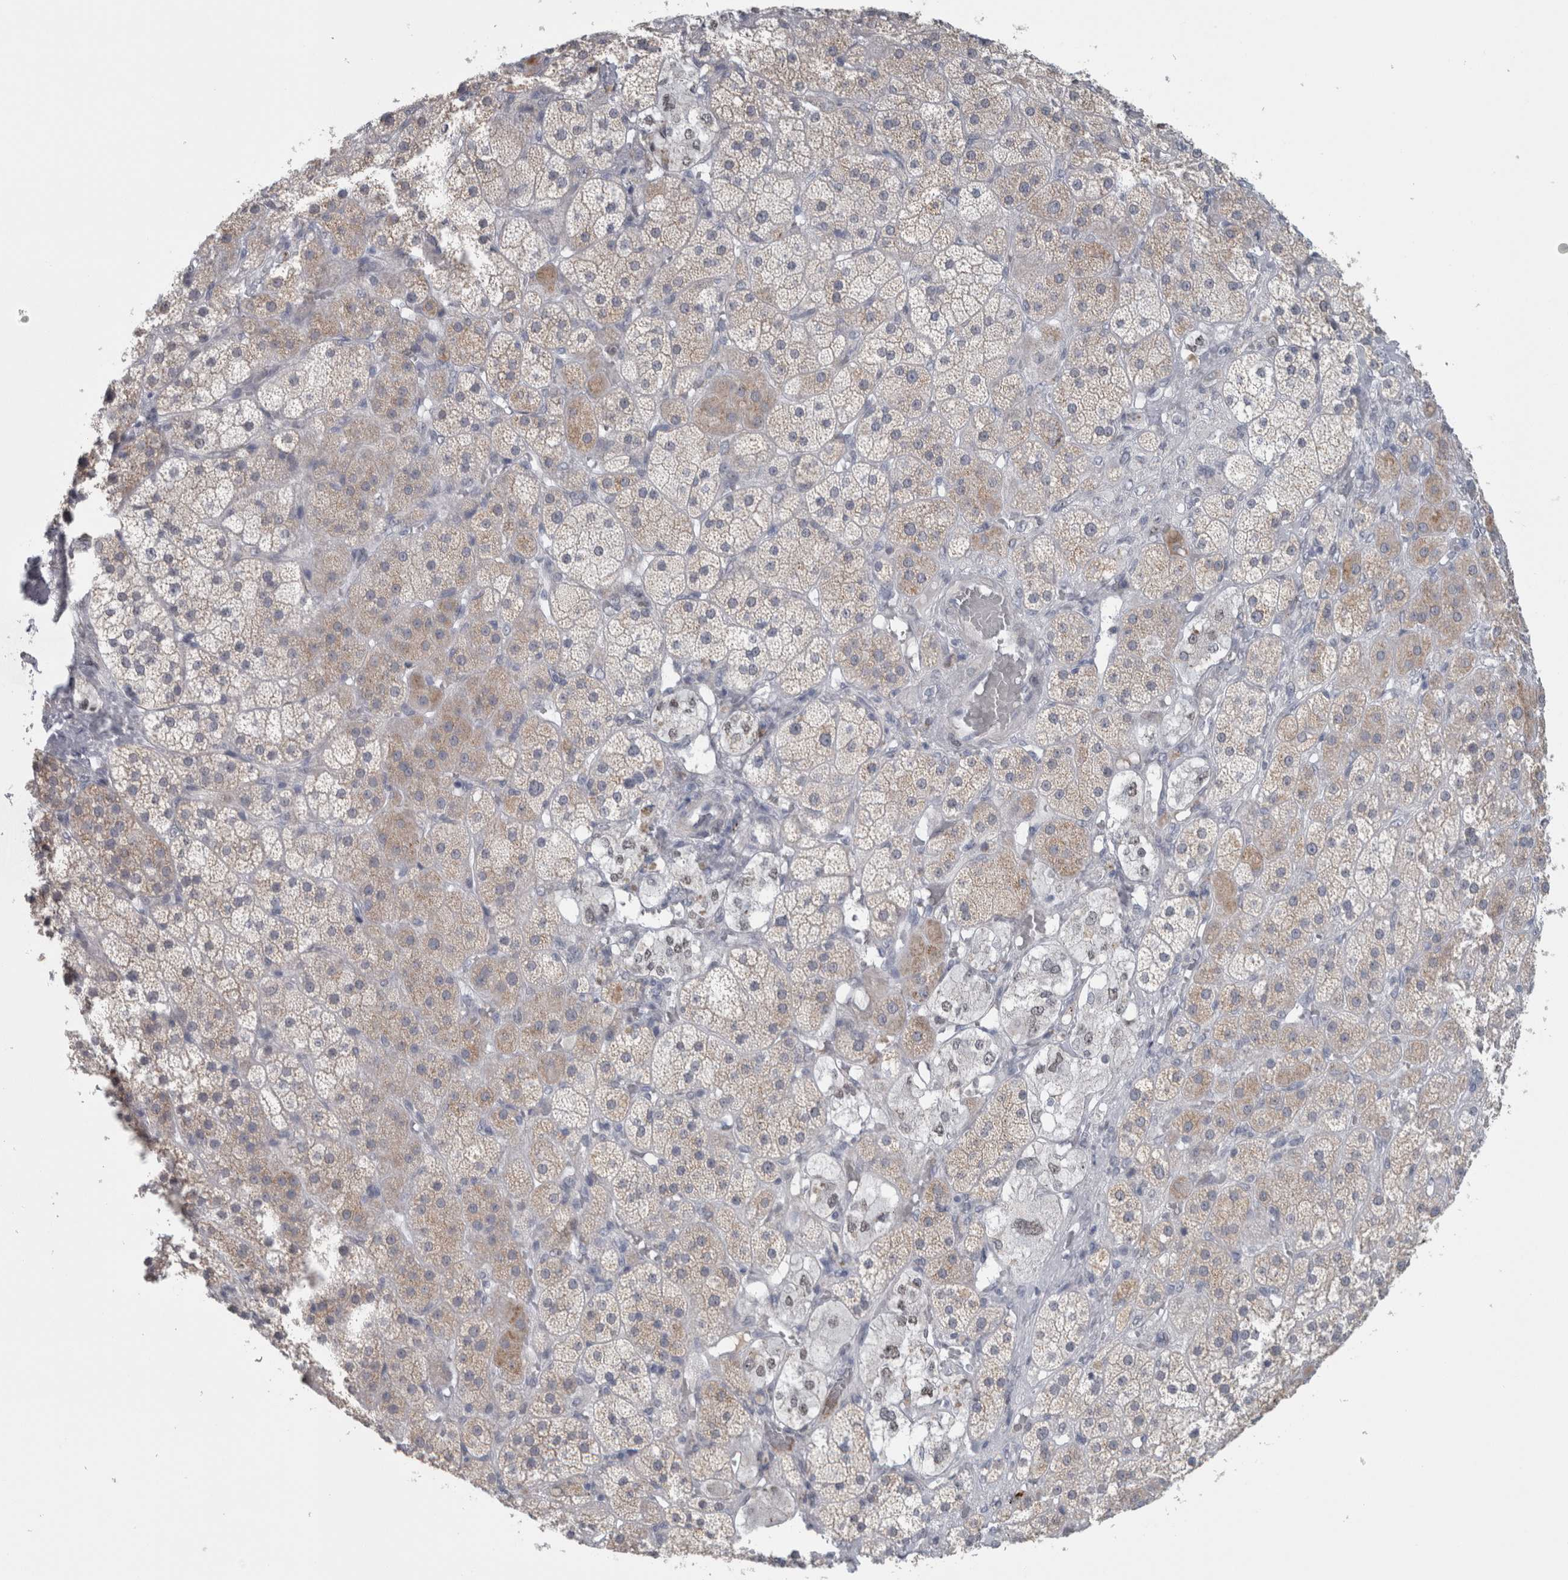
{"staining": {"intensity": "weak", "quantity": "25%-75%", "location": "cytoplasmic/membranous"}, "tissue": "adrenal gland", "cell_type": "Glandular cells", "image_type": "normal", "snomed": [{"axis": "morphology", "description": "Normal tissue, NOS"}, {"axis": "topography", "description": "Adrenal gland"}], "caption": "Adrenal gland stained with immunohistochemistry demonstrates weak cytoplasmic/membranous positivity in about 25%-75% of glandular cells.", "gene": "PLIN1", "patient": {"sex": "male", "age": 57}}